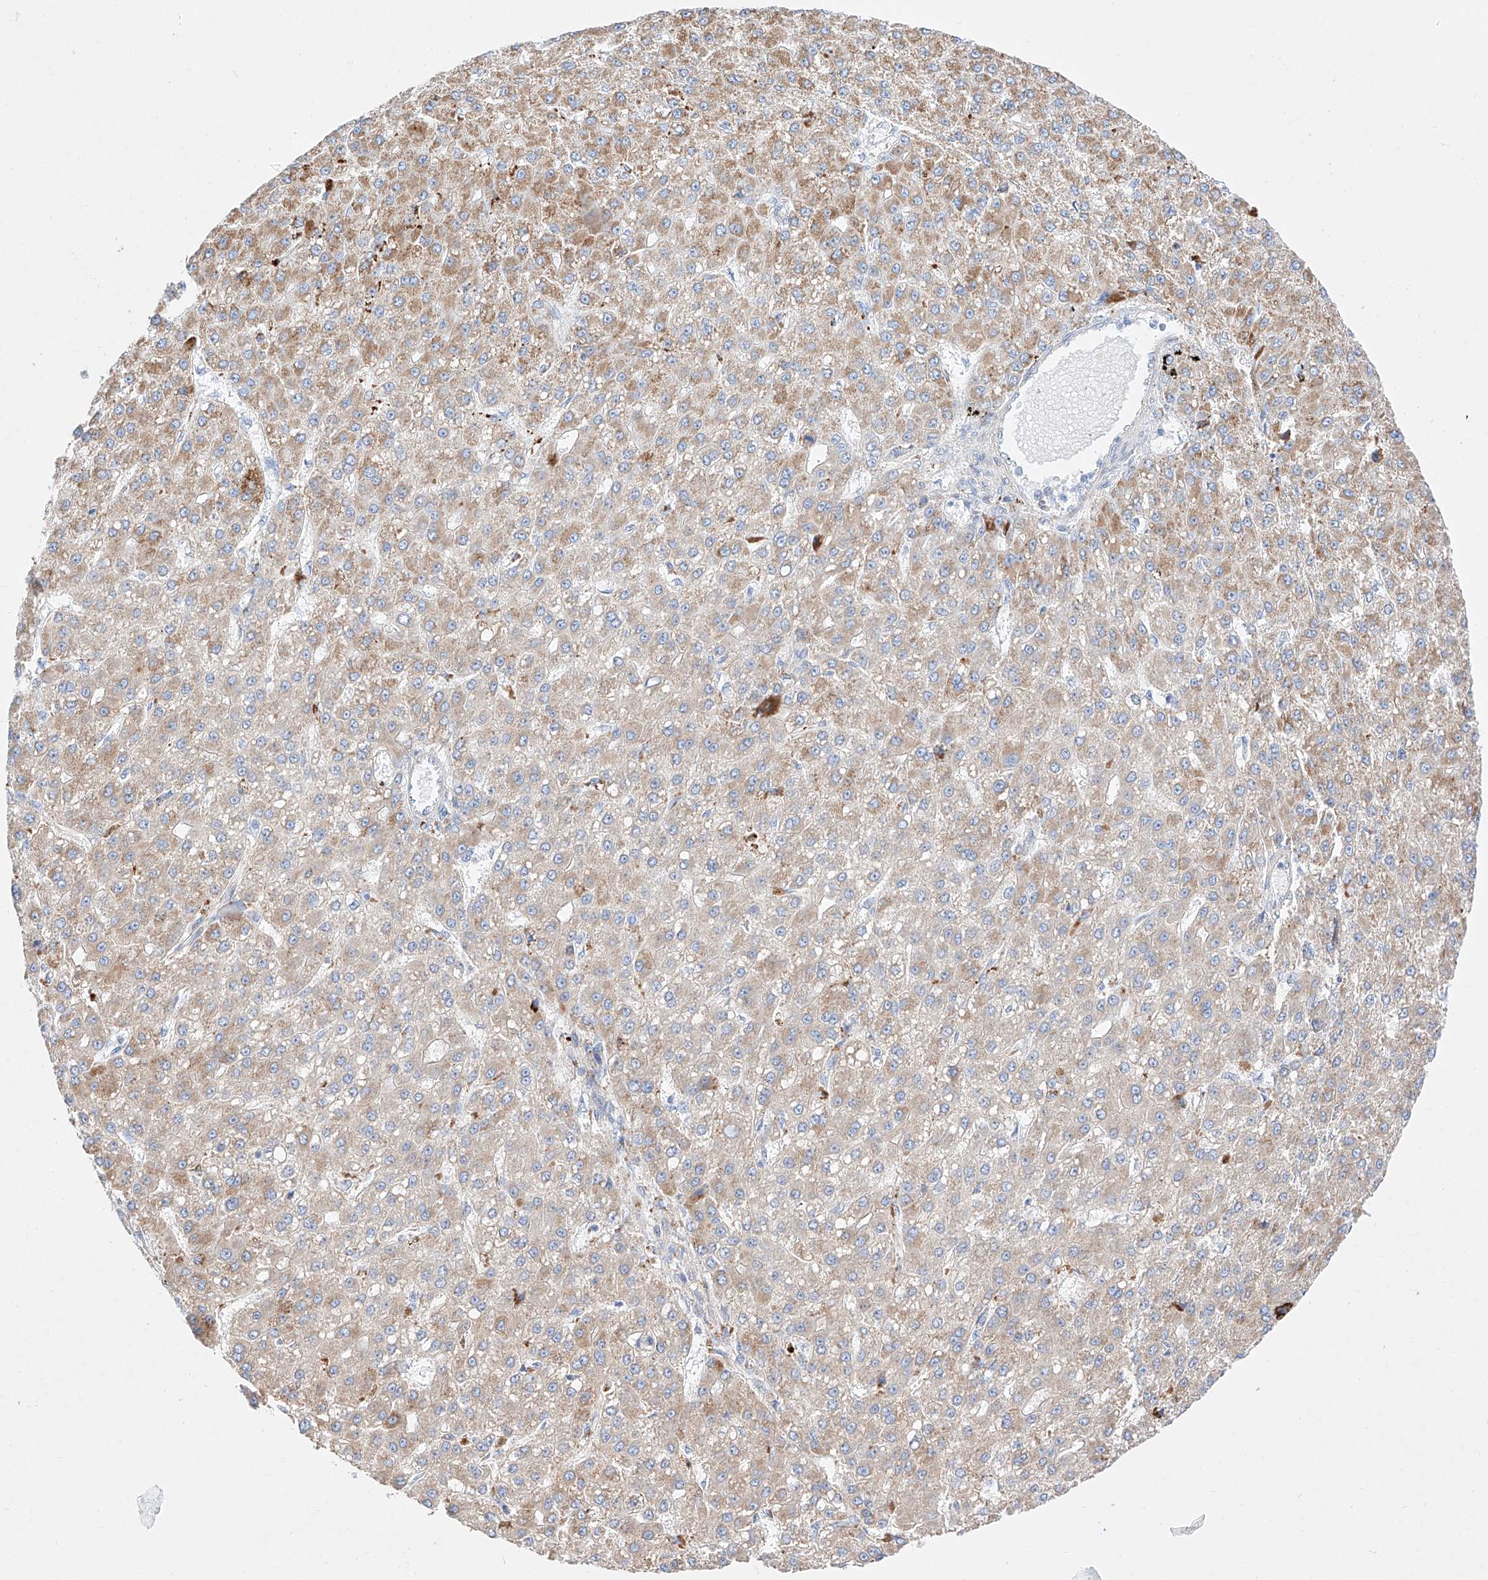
{"staining": {"intensity": "weak", "quantity": ">75%", "location": "cytoplasmic/membranous"}, "tissue": "liver cancer", "cell_type": "Tumor cells", "image_type": "cancer", "snomed": [{"axis": "morphology", "description": "Carcinoma, Hepatocellular, NOS"}, {"axis": "topography", "description": "Liver"}], "caption": "Liver hepatocellular carcinoma stained with IHC demonstrates weak cytoplasmic/membranous staining in approximately >75% of tumor cells. (DAB (3,3'-diaminobenzidine) = brown stain, brightfield microscopy at high magnification).", "gene": "C6orf62", "patient": {"sex": "male", "age": 67}}